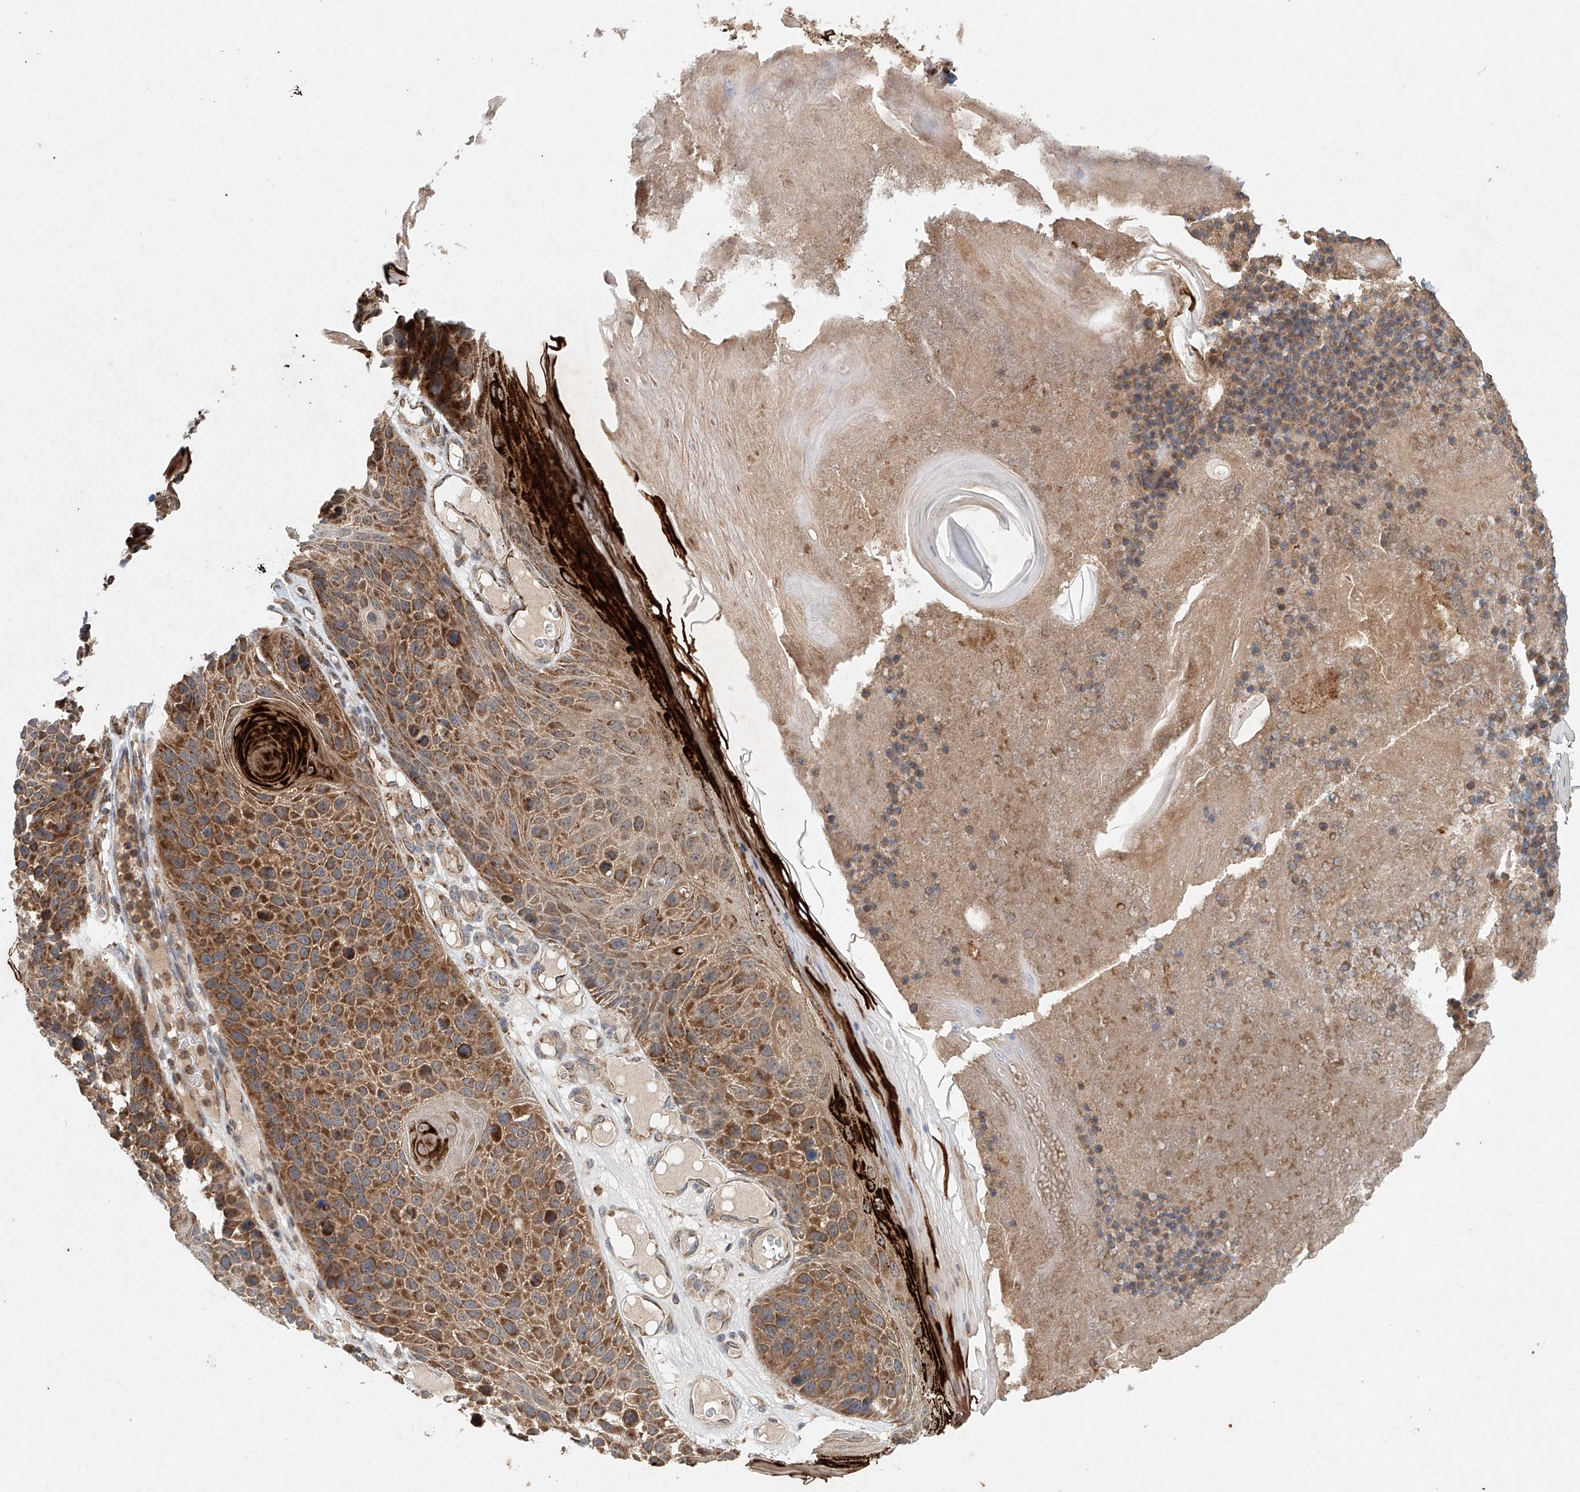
{"staining": {"intensity": "moderate", "quantity": ">75%", "location": "cytoplasmic/membranous"}, "tissue": "skin cancer", "cell_type": "Tumor cells", "image_type": "cancer", "snomed": [{"axis": "morphology", "description": "Squamous cell carcinoma, NOS"}, {"axis": "topography", "description": "Skin"}], "caption": "Protein analysis of skin squamous cell carcinoma tissue demonstrates moderate cytoplasmic/membranous staining in approximately >75% of tumor cells. The protein is shown in brown color, while the nuclei are stained blue.", "gene": "DCAF11", "patient": {"sex": "female", "age": 88}}